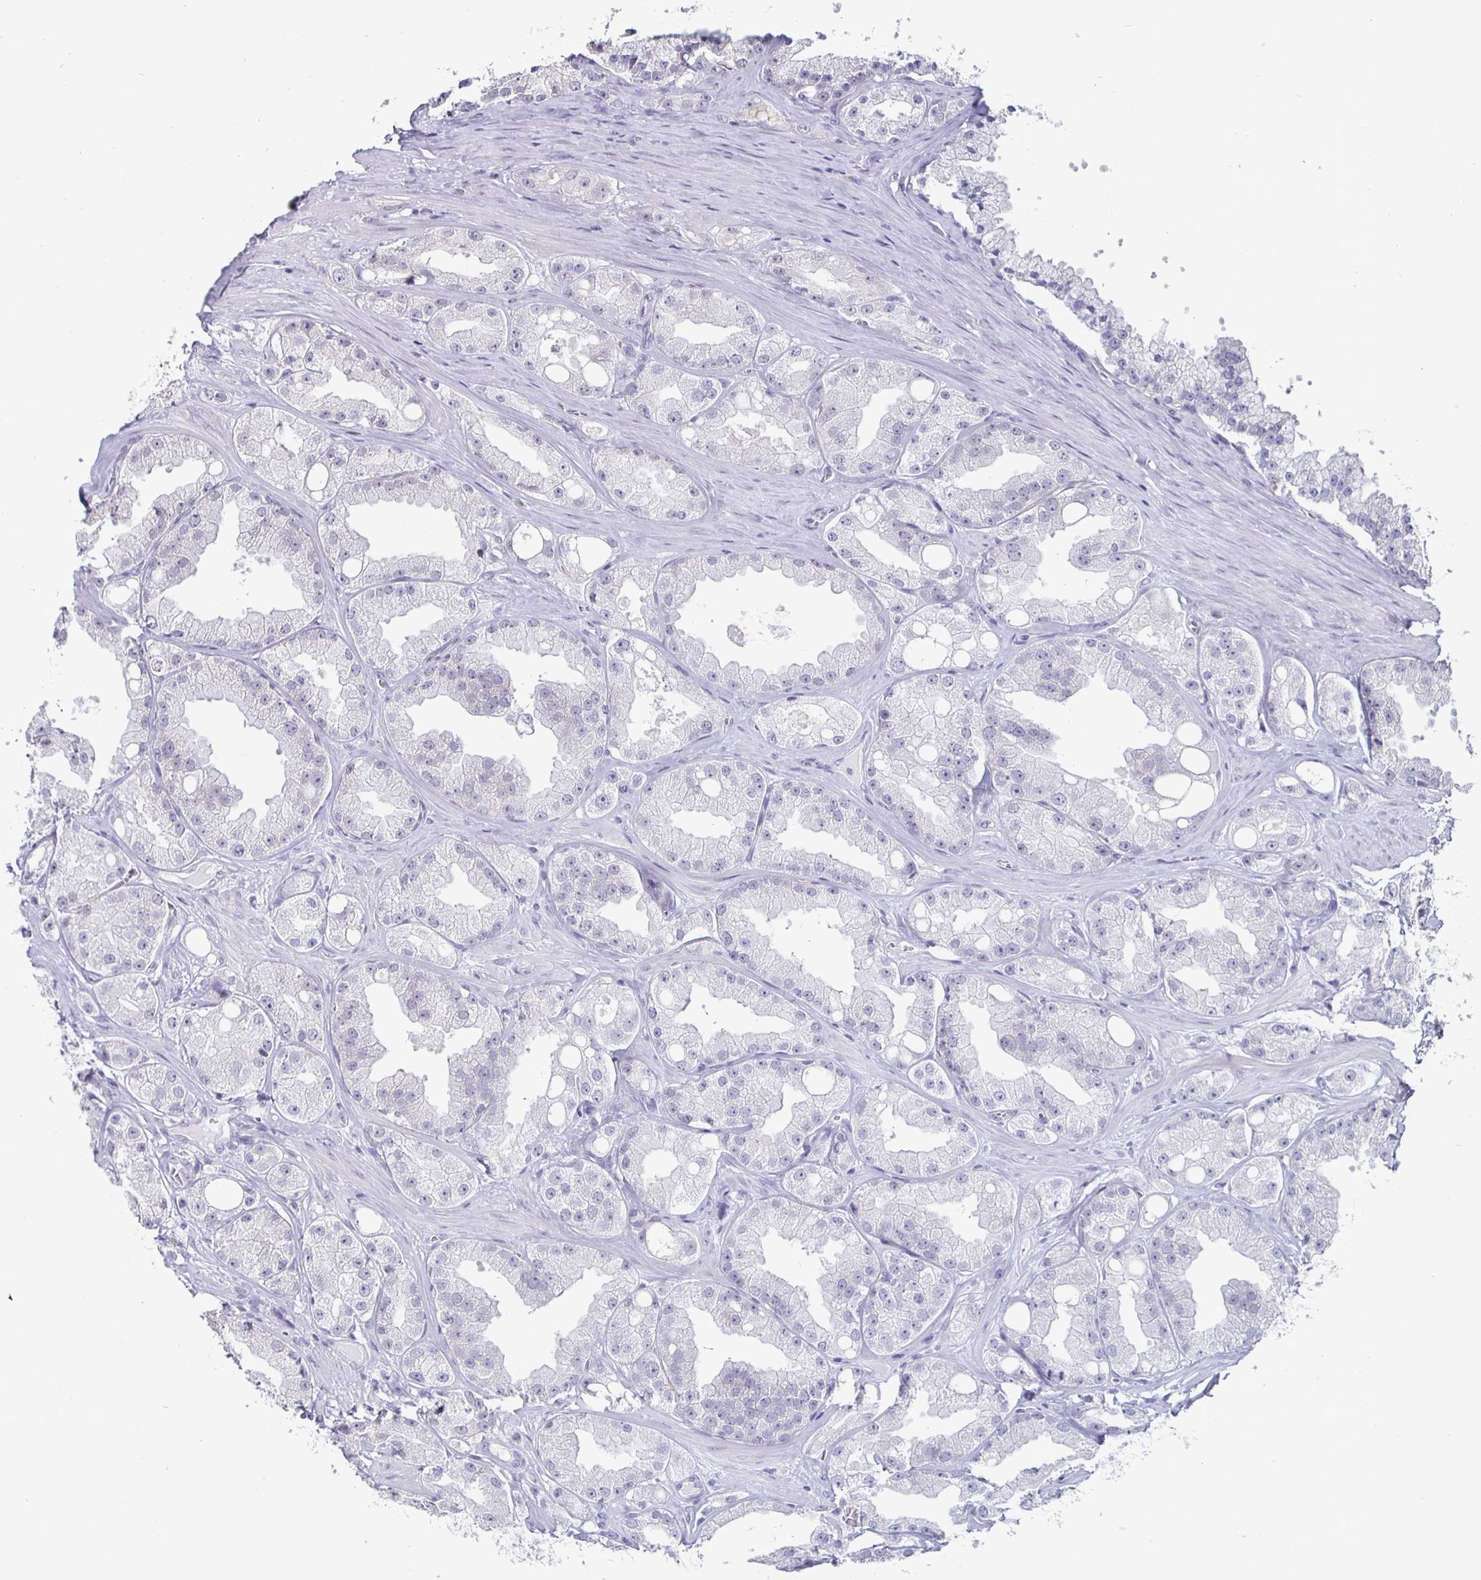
{"staining": {"intensity": "negative", "quantity": "none", "location": "none"}, "tissue": "prostate cancer", "cell_type": "Tumor cells", "image_type": "cancer", "snomed": [{"axis": "morphology", "description": "Adenocarcinoma, High grade"}, {"axis": "topography", "description": "Prostate"}], "caption": "This is a image of immunohistochemistry staining of high-grade adenocarcinoma (prostate), which shows no expression in tumor cells.", "gene": "OOSP2", "patient": {"sex": "male", "age": 66}}